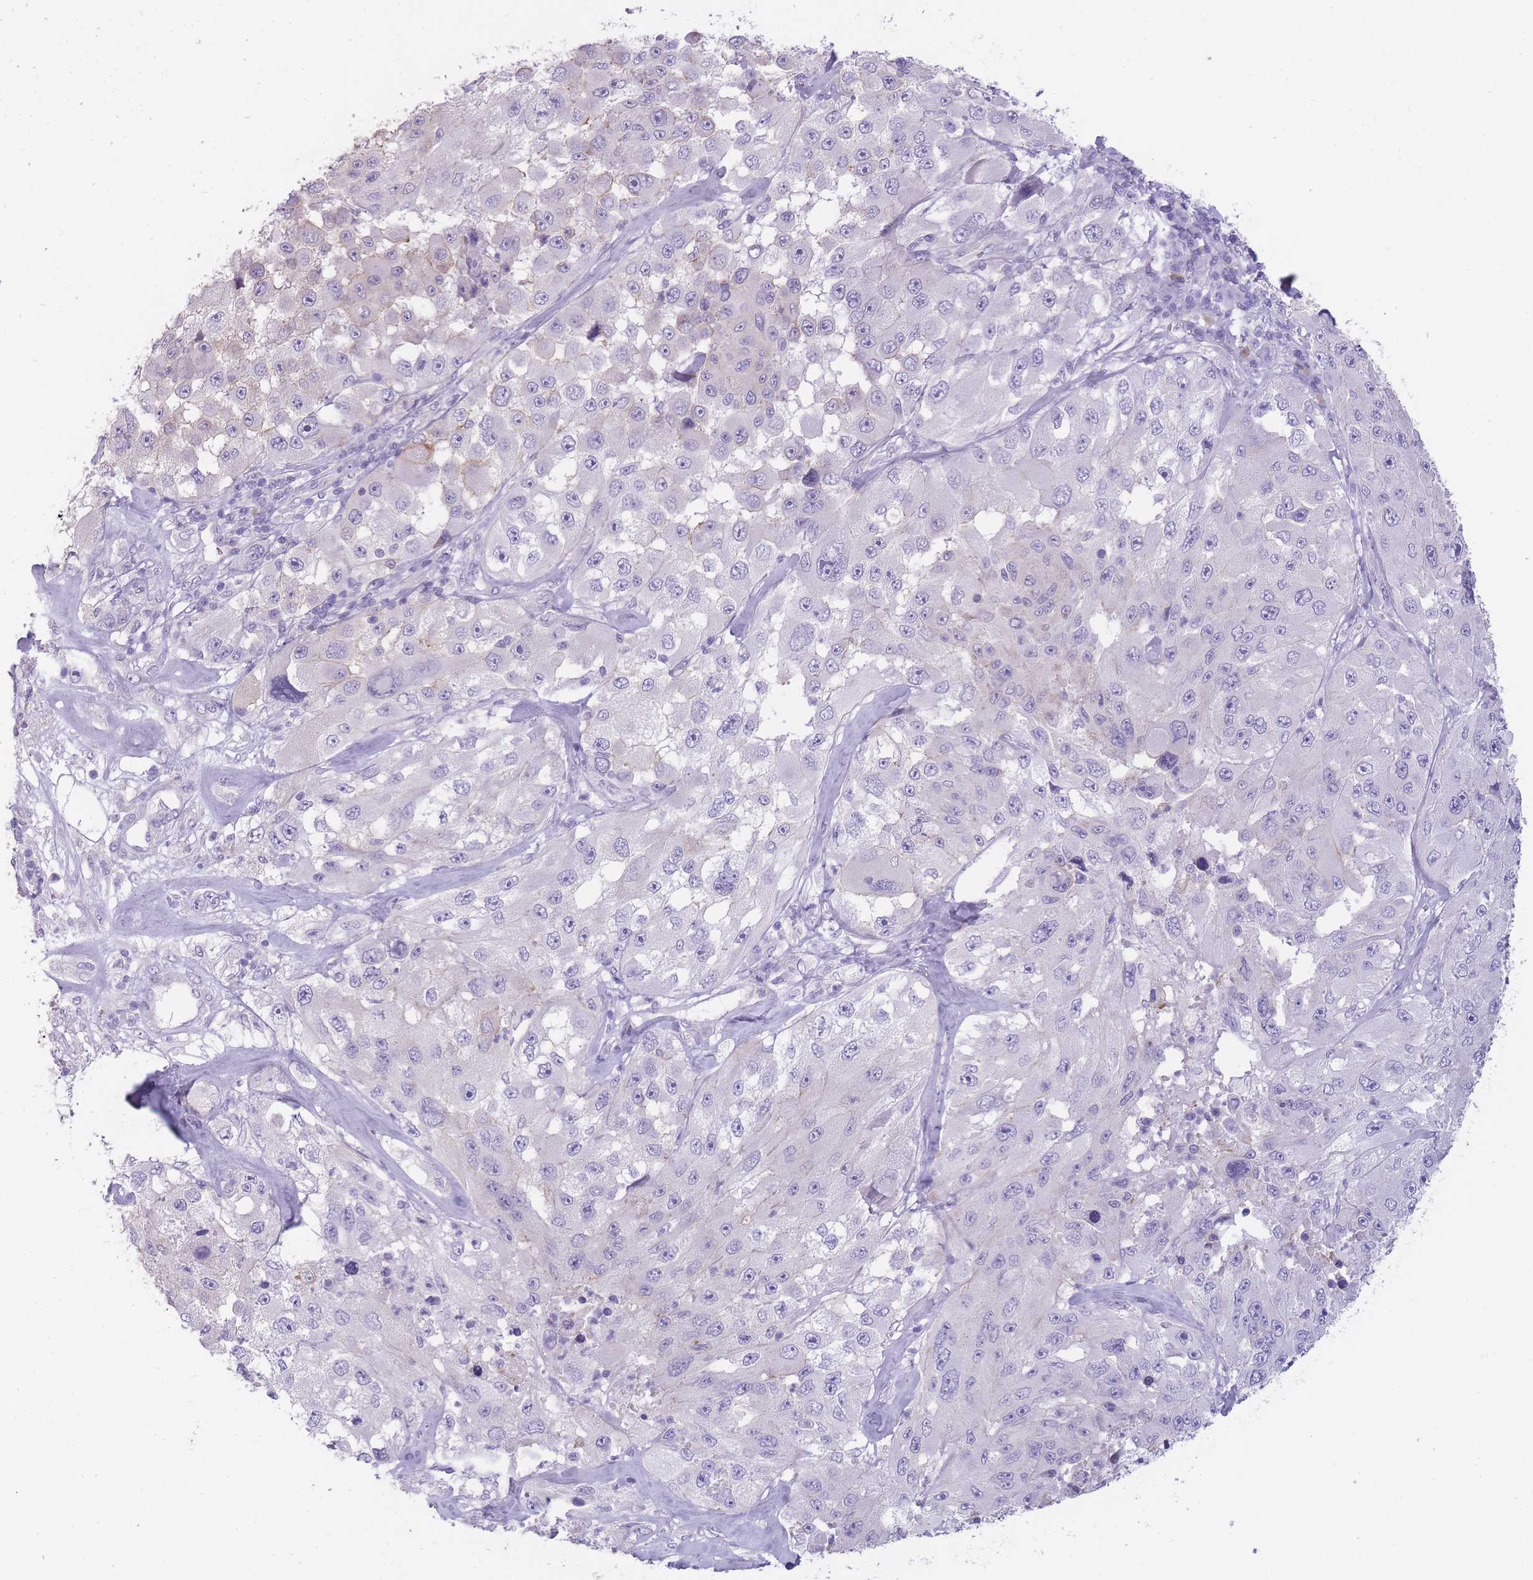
{"staining": {"intensity": "negative", "quantity": "none", "location": "none"}, "tissue": "melanoma", "cell_type": "Tumor cells", "image_type": "cancer", "snomed": [{"axis": "morphology", "description": "Malignant melanoma, Metastatic site"}, {"axis": "topography", "description": "Lymph node"}], "caption": "This is a photomicrograph of immunohistochemistry staining of malignant melanoma (metastatic site), which shows no expression in tumor cells.", "gene": "DCANP1", "patient": {"sex": "male", "age": 62}}